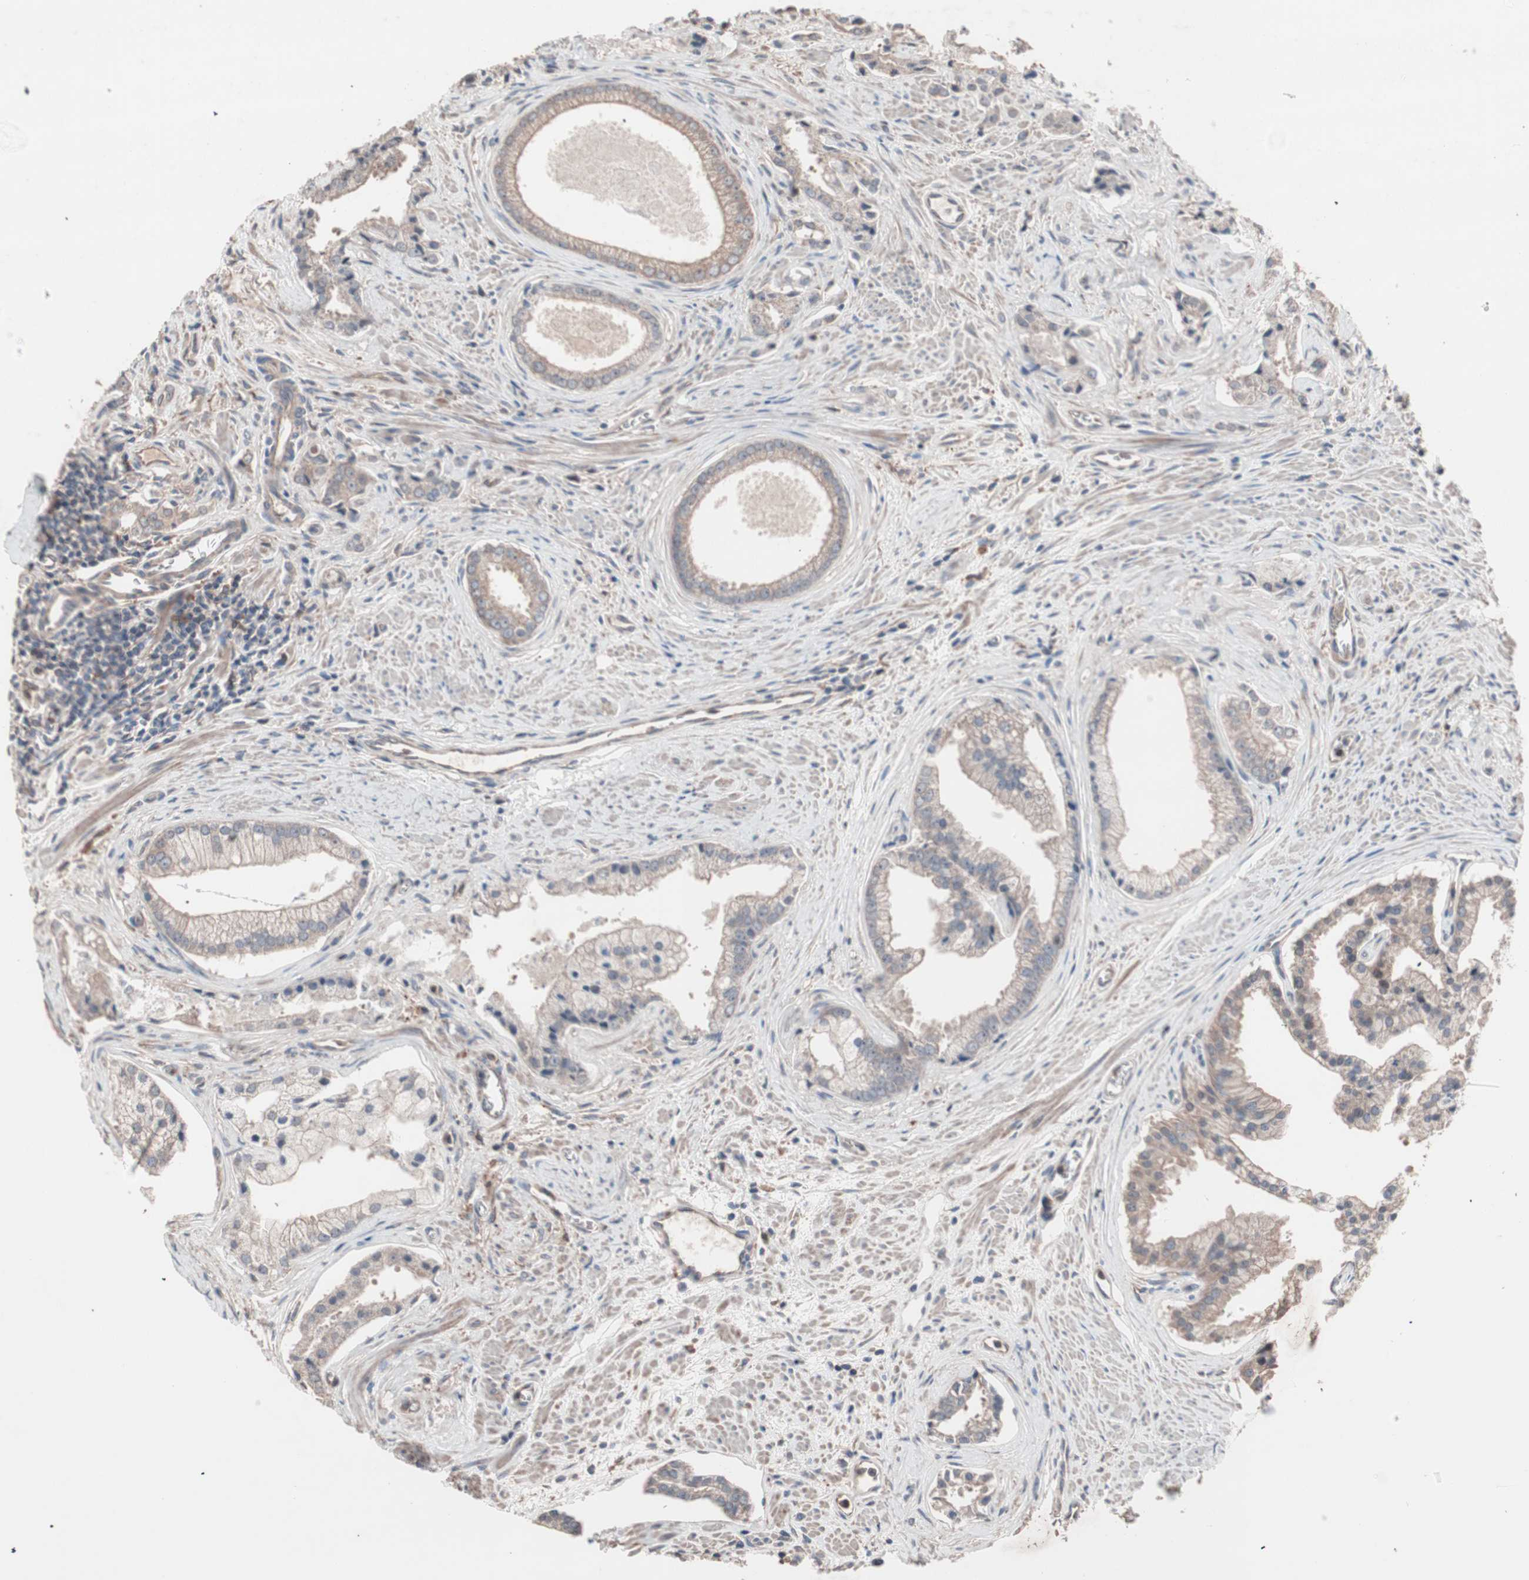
{"staining": {"intensity": "weak", "quantity": "25%-75%", "location": "cytoplasmic/membranous"}, "tissue": "prostate cancer", "cell_type": "Tumor cells", "image_type": "cancer", "snomed": [{"axis": "morphology", "description": "Adenocarcinoma, High grade"}, {"axis": "topography", "description": "Prostate"}], "caption": "This micrograph displays immunohistochemistry staining of human prostate cancer, with low weak cytoplasmic/membranous positivity in about 25%-75% of tumor cells.", "gene": "ATG7", "patient": {"sex": "male", "age": 67}}